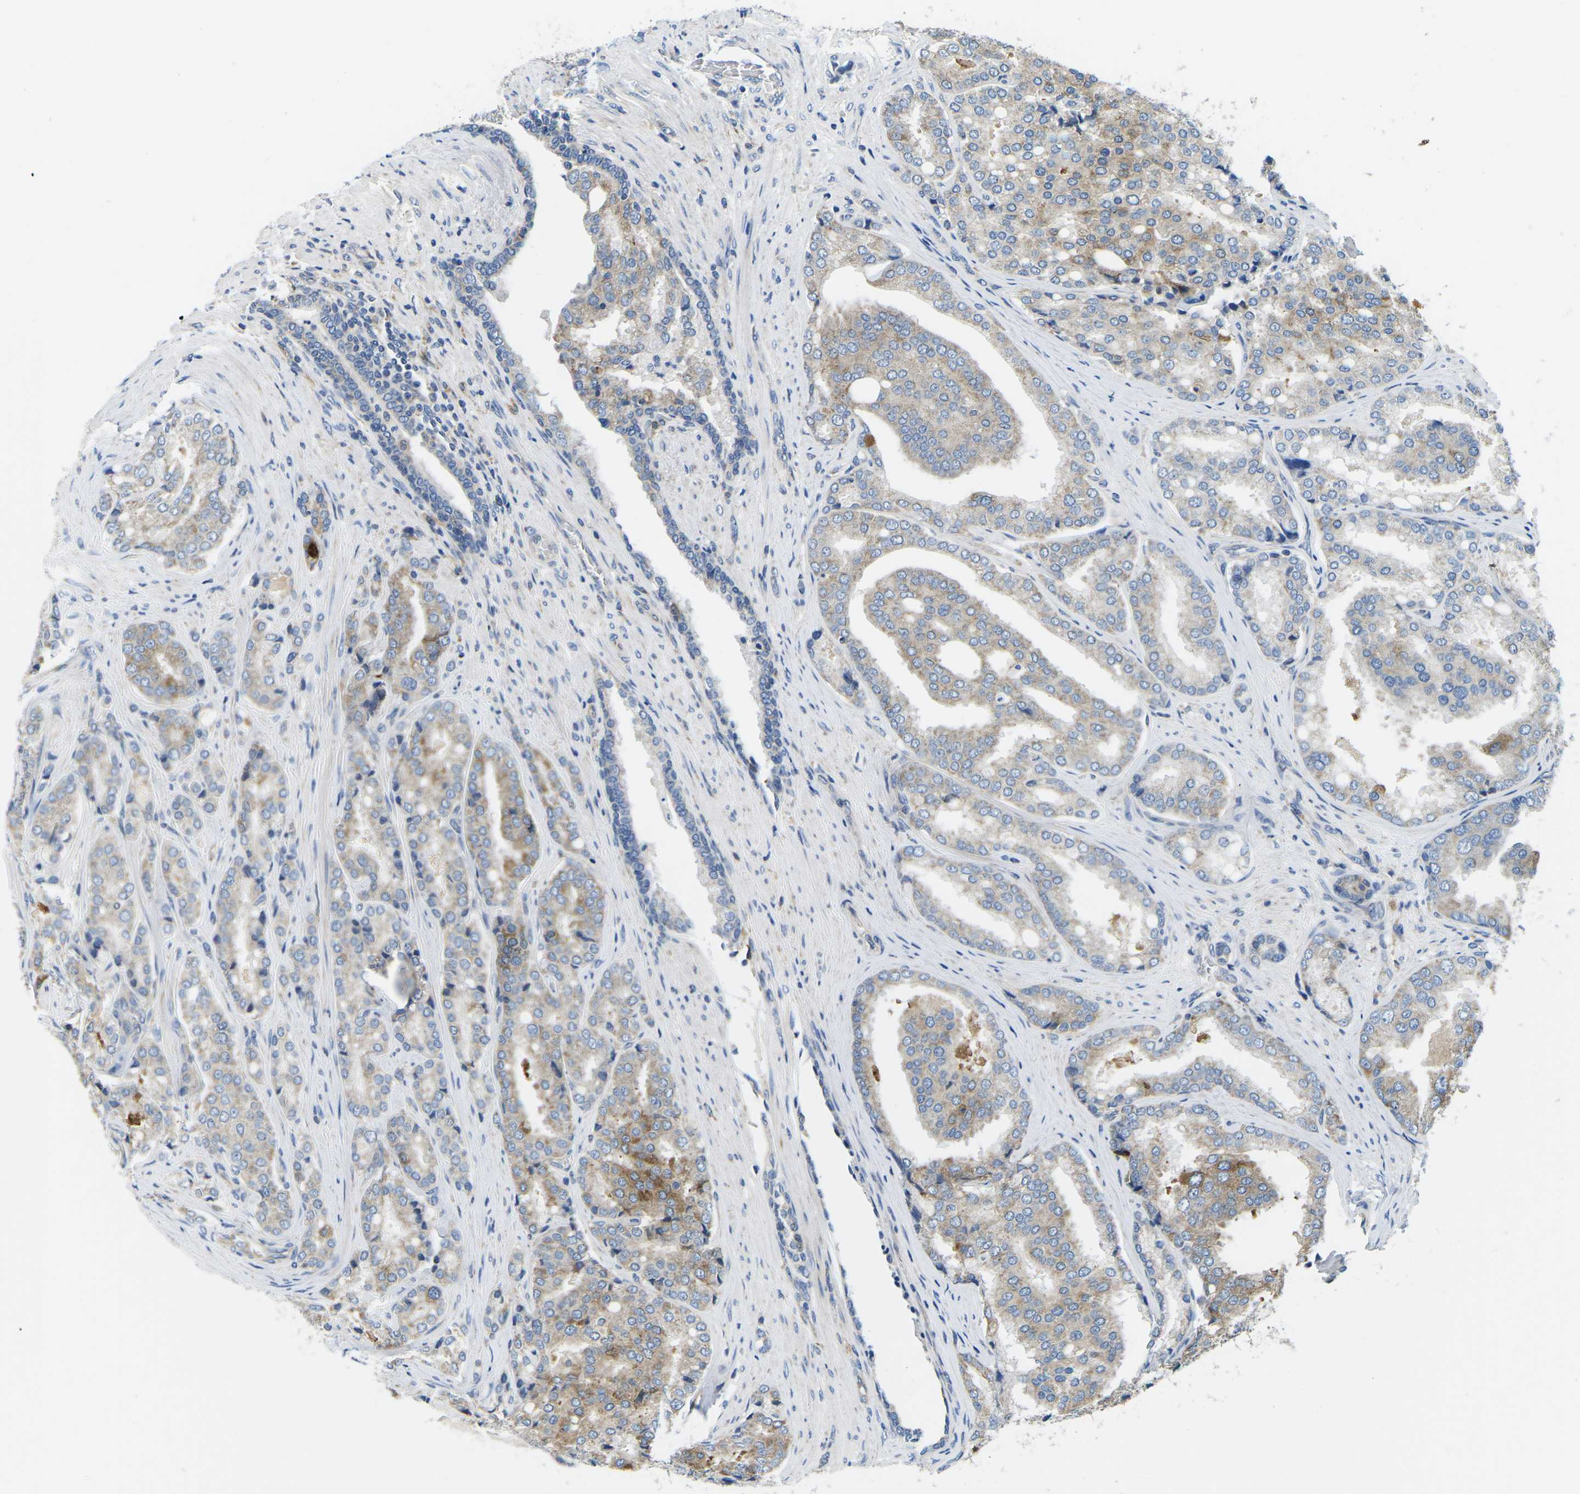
{"staining": {"intensity": "moderate", "quantity": "25%-75%", "location": "cytoplasmic/membranous"}, "tissue": "prostate cancer", "cell_type": "Tumor cells", "image_type": "cancer", "snomed": [{"axis": "morphology", "description": "Adenocarcinoma, High grade"}, {"axis": "topography", "description": "Prostate"}], "caption": "This histopathology image reveals IHC staining of human high-grade adenocarcinoma (prostate), with medium moderate cytoplasmic/membranous positivity in approximately 25%-75% of tumor cells.", "gene": "TMEFF2", "patient": {"sex": "male", "age": 50}}